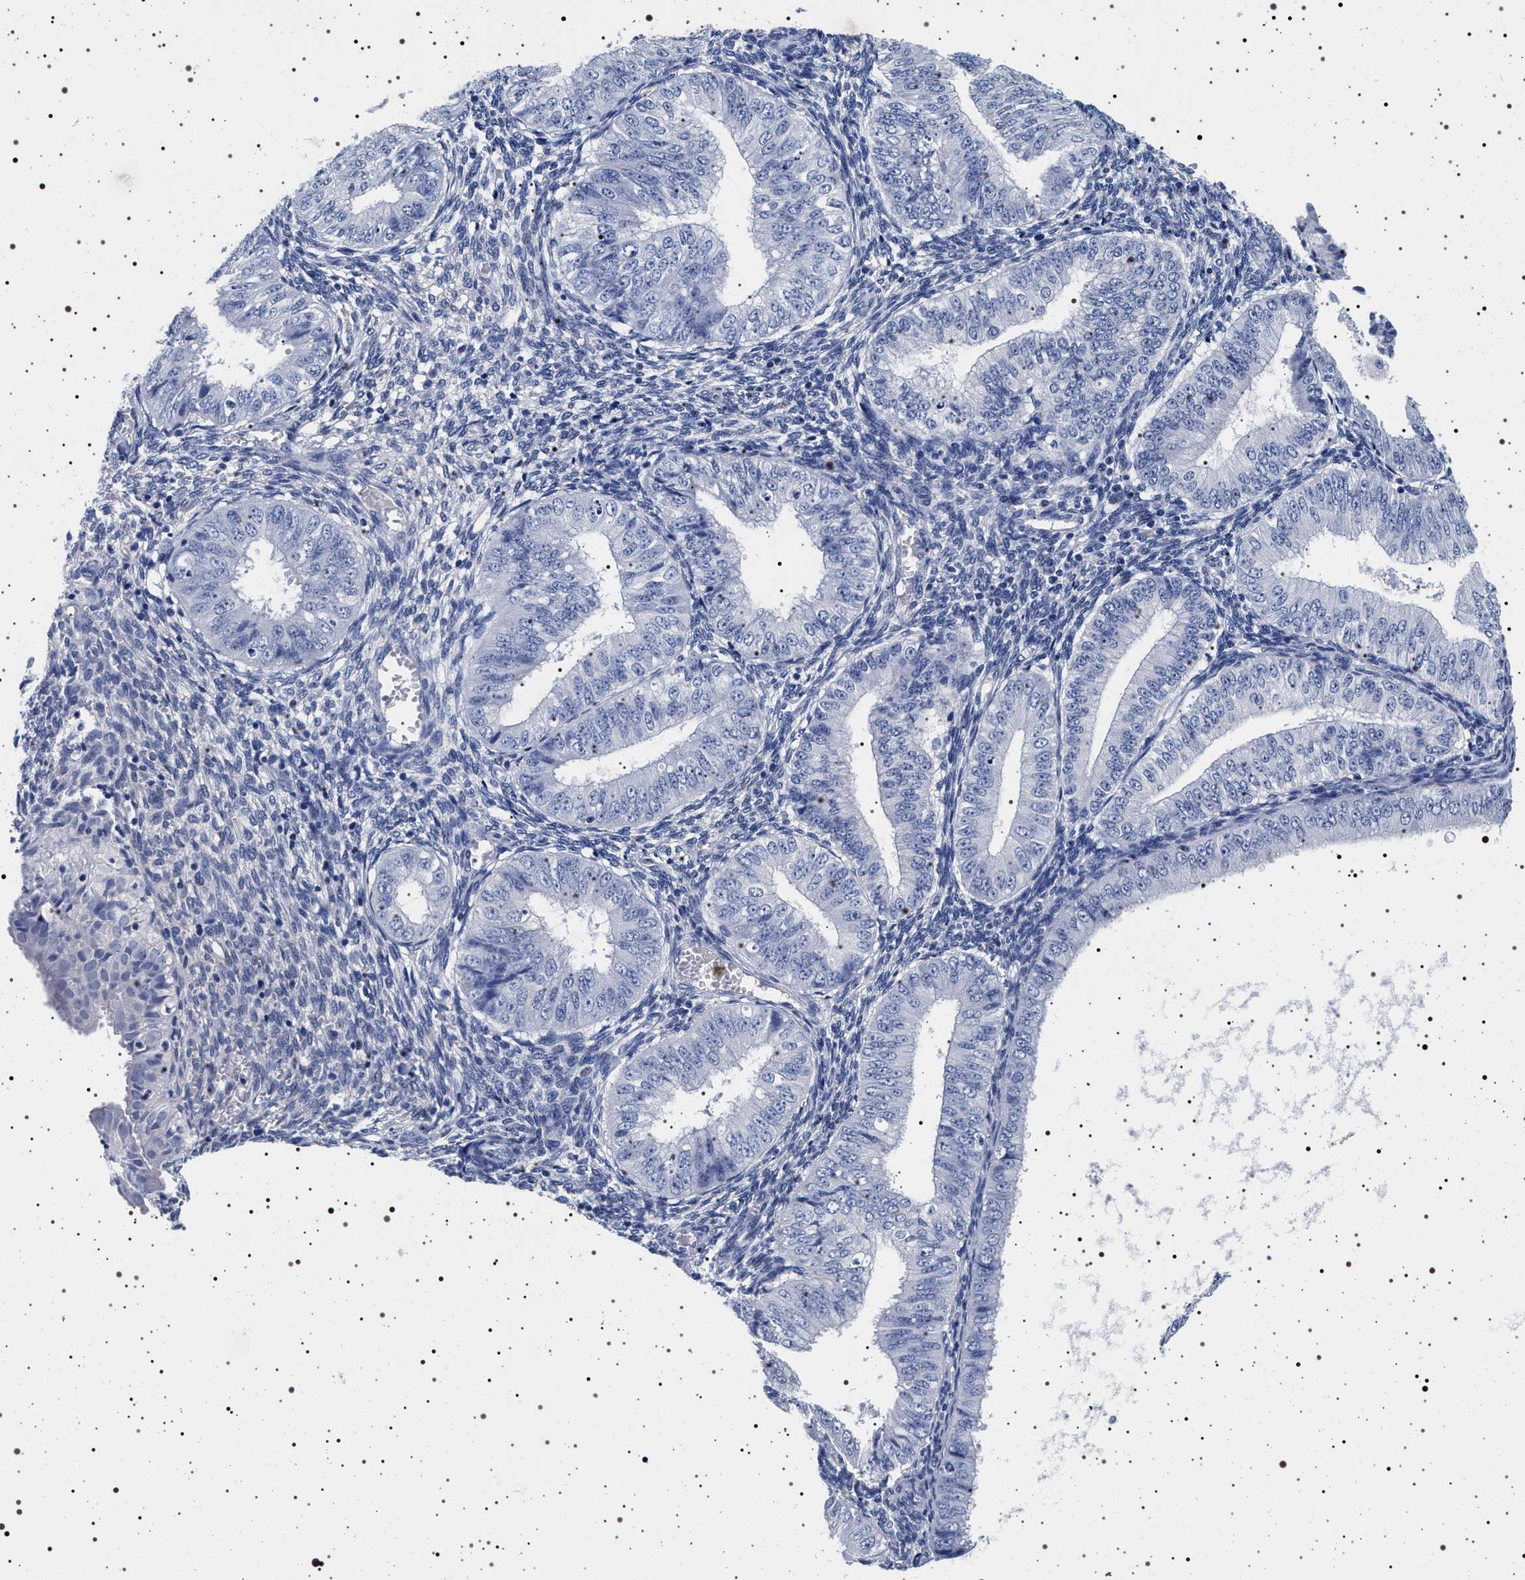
{"staining": {"intensity": "negative", "quantity": "none", "location": "none"}, "tissue": "endometrial cancer", "cell_type": "Tumor cells", "image_type": "cancer", "snomed": [{"axis": "morphology", "description": "Normal tissue, NOS"}, {"axis": "morphology", "description": "Adenocarcinoma, NOS"}, {"axis": "topography", "description": "Endometrium"}], "caption": "A micrograph of endometrial adenocarcinoma stained for a protein exhibits no brown staining in tumor cells.", "gene": "MAPK10", "patient": {"sex": "female", "age": 53}}